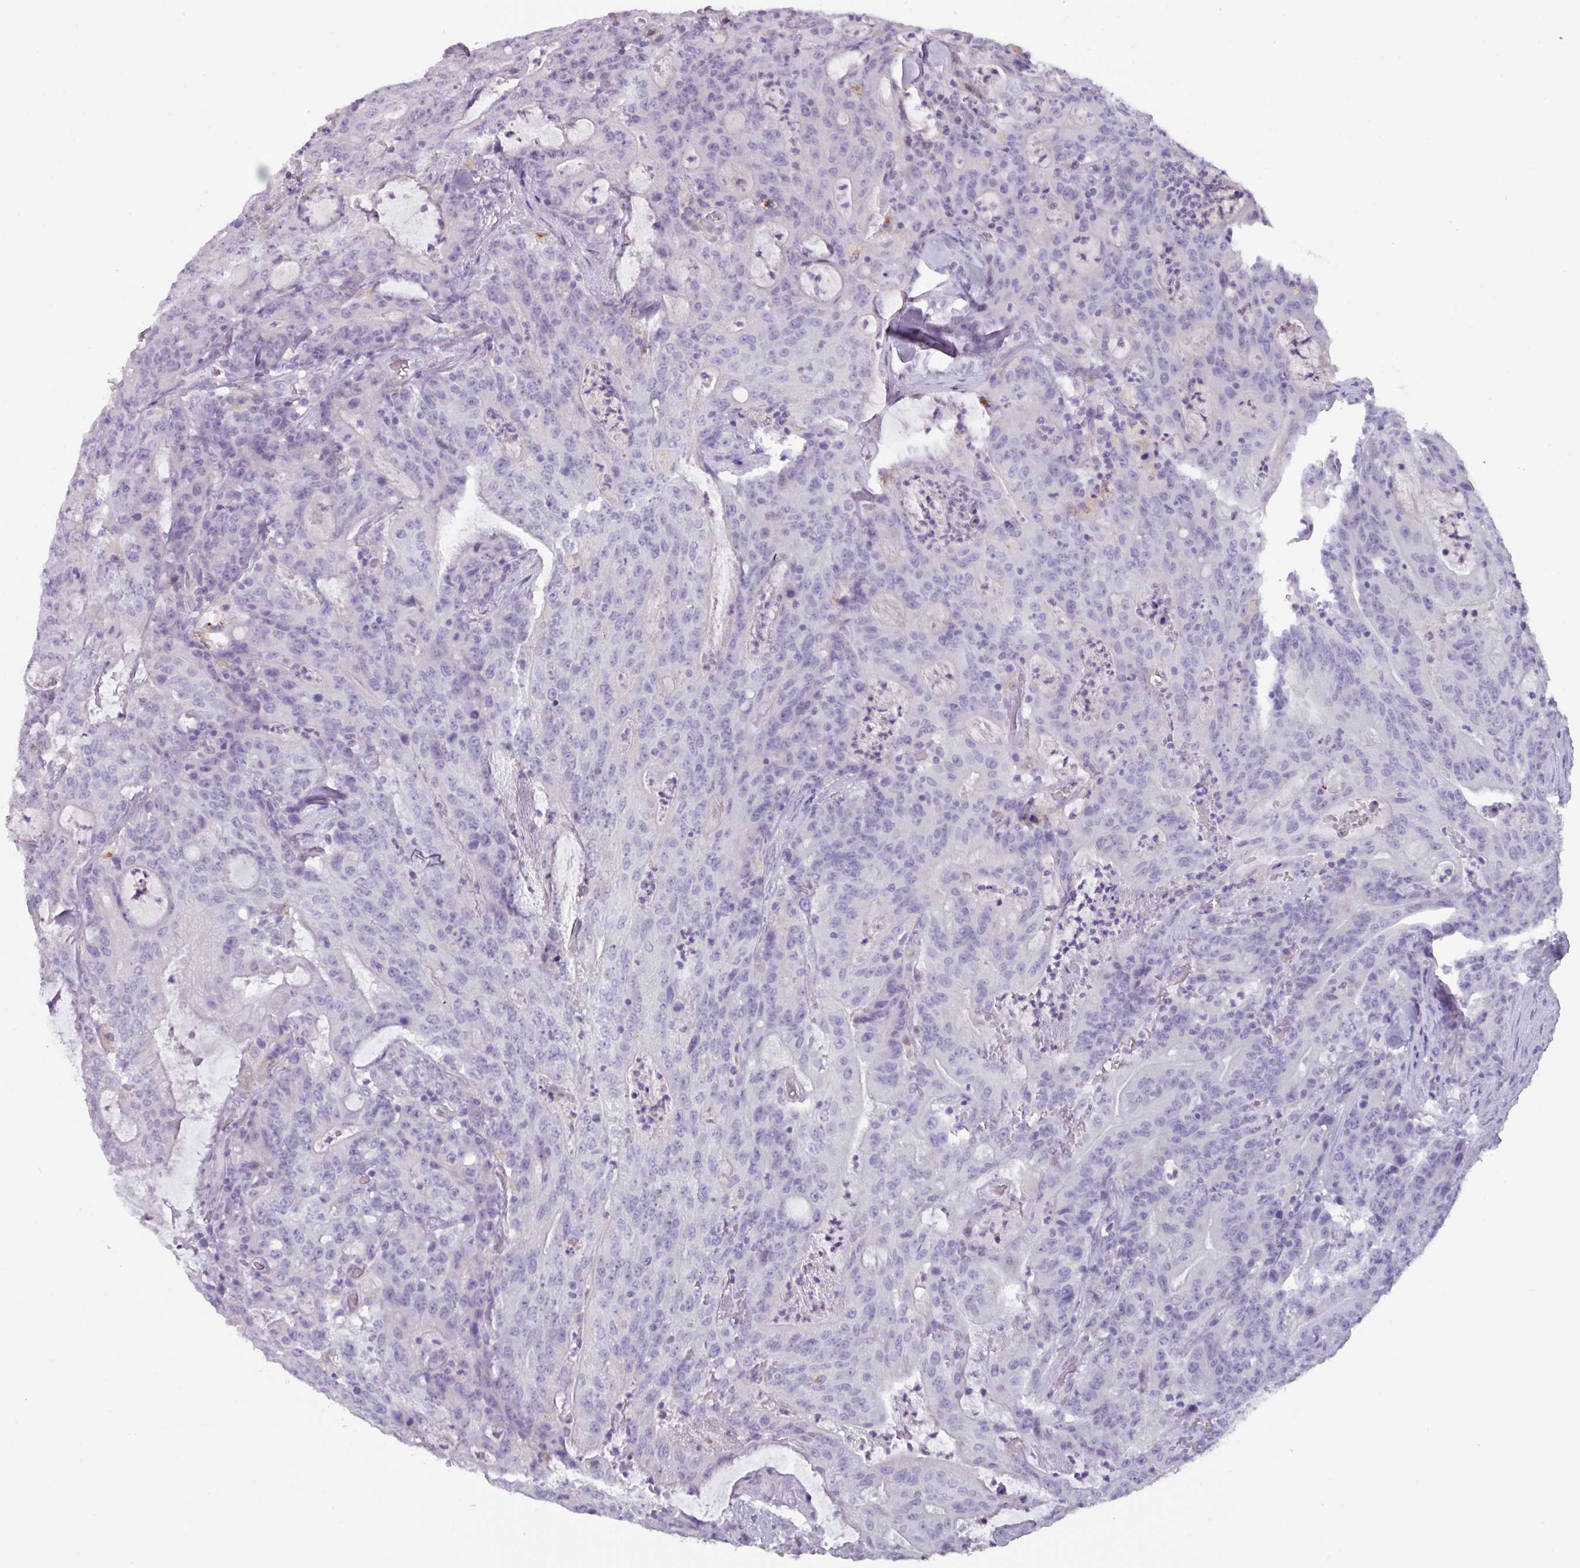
{"staining": {"intensity": "negative", "quantity": "none", "location": "none"}, "tissue": "colorectal cancer", "cell_type": "Tumor cells", "image_type": "cancer", "snomed": [{"axis": "morphology", "description": "Adenocarcinoma, NOS"}, {"axis": "topography", "description": "Colon"}], "caption": "This is a histopathology image of immunohistochemistry (IHC) staining of colorectal cancer, which shows no expression in tumor cells. The staining was performed using DAB to visualize the protein expression in brown, while the nuclei were stained in blue with hematoxylin (Magnification: 20x).", "gene": "OR2T10", "patient": {"sex": "male", "age": 83}}